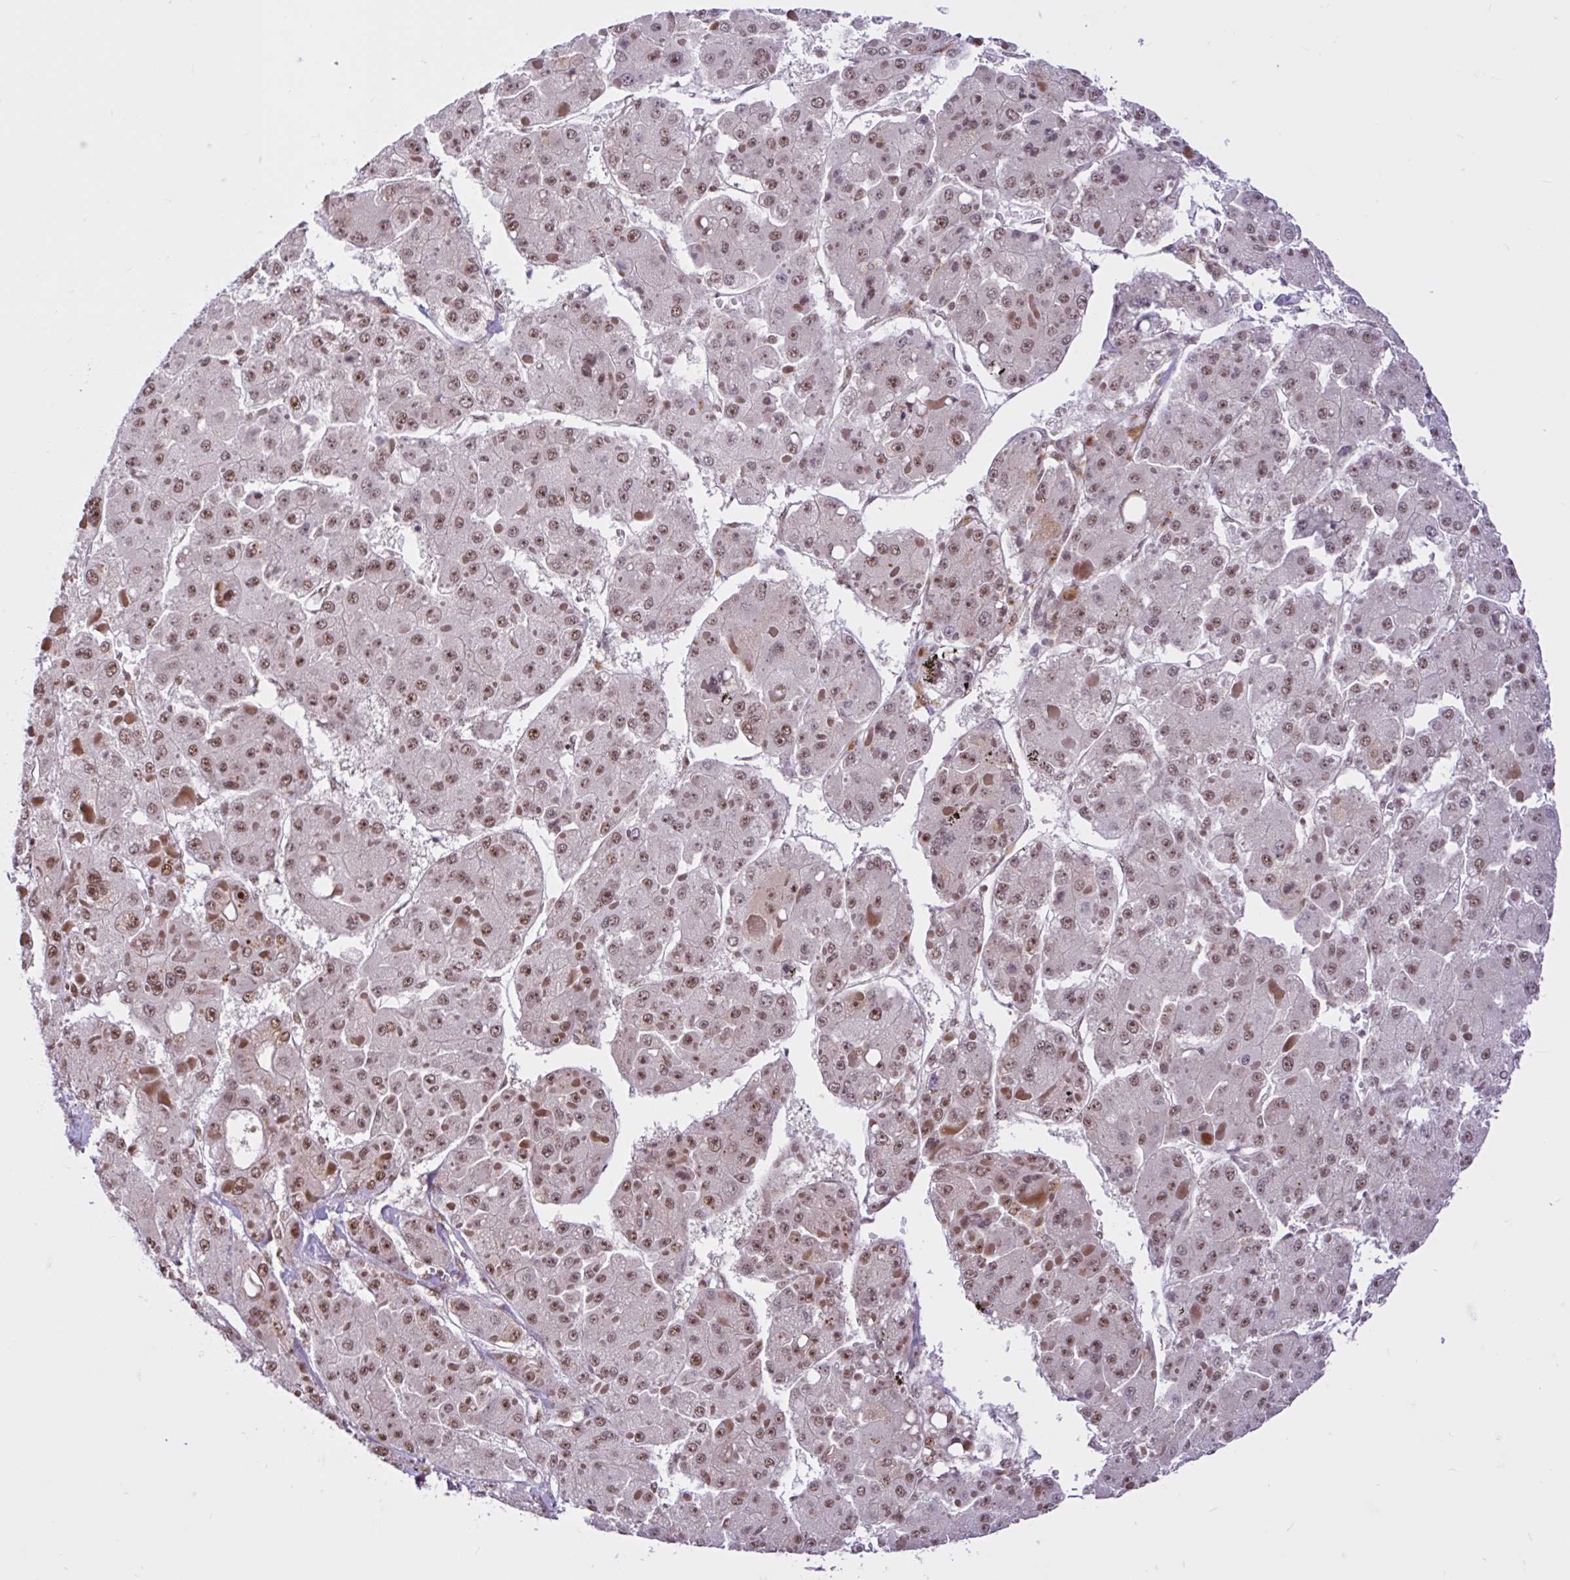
{"staining": {"intensity": "weak", "quantity": ">75%", "location": "nuclear"}, "tissue": "liver cancer", "cell_type": "Tumor cells", "image_type": "cancer", "snomed": [{"axis": "morphology", "description": "Carcinoma, Hepatocellular, NOS"}, {"axis": "topography", "description": "Liver"}], "caption": "Immunohistochemical staining of human liver hepatocellular carcinoma demonstrates weak nuclear protein expression in approximately >75% of tumor cells.", "gene": "CCDC12", "patient": {"sex": "female", "age": 73}}